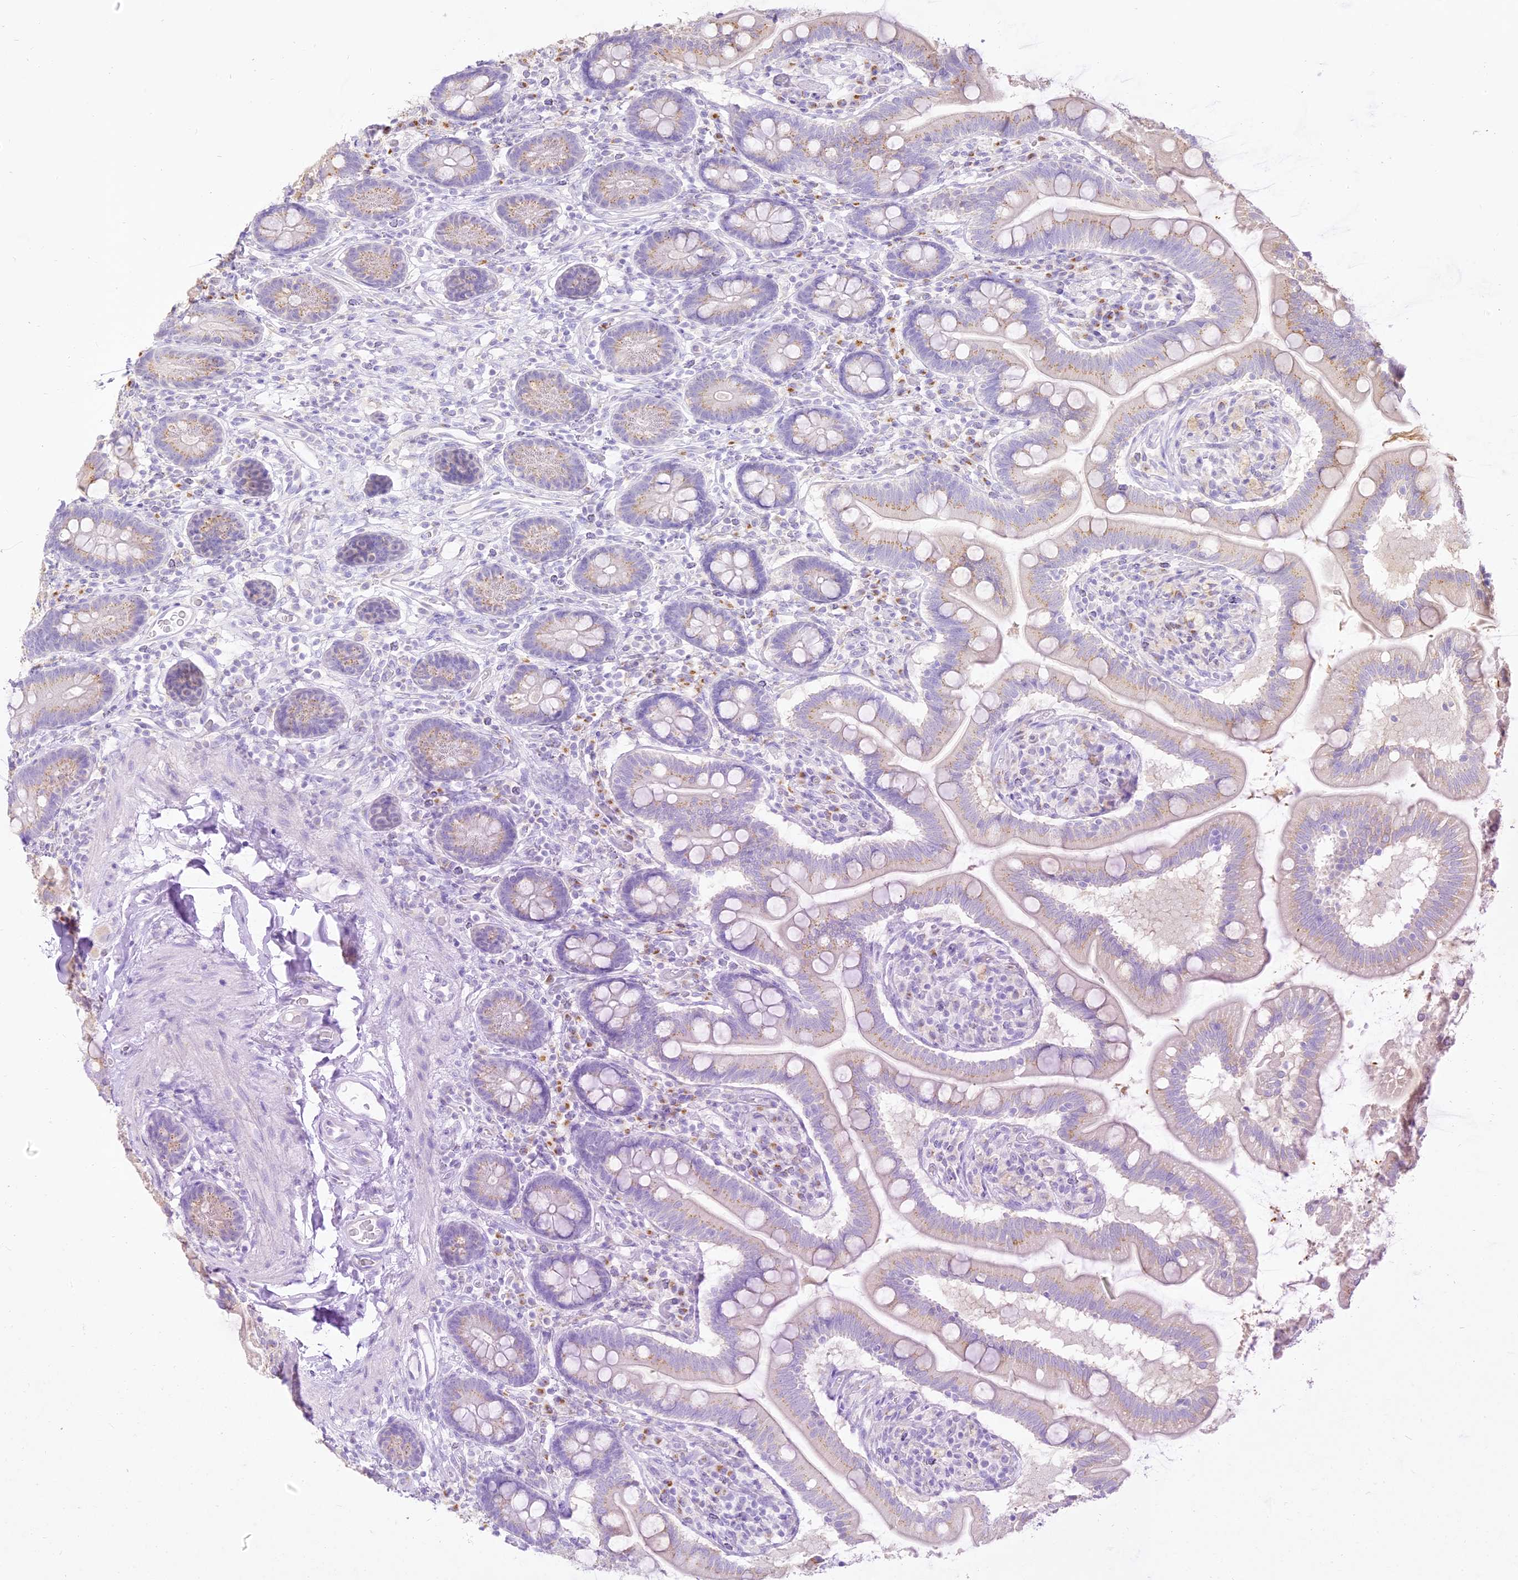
{"staining": {"intensity": "moderate", "quantity": "25%-75%", "location": "cytoplasmic/membranous"}, "tissue": "small intestine", "cell_type": "Glandular cells", "image_type": "normal", "snomed": [{"axis": "morphology", "description": "Normal tissue, NOS"}, {"axis": "topography", "description": "Small intestine"}], "caption": "Immunohistochemical staining of normal small intestine demonstrates moderate cytoplasmic/membranous protein staining in about 25%-75% of glandular cells.", "gene": "SEC13", "patient": {"sex": "female", "age": 64}}